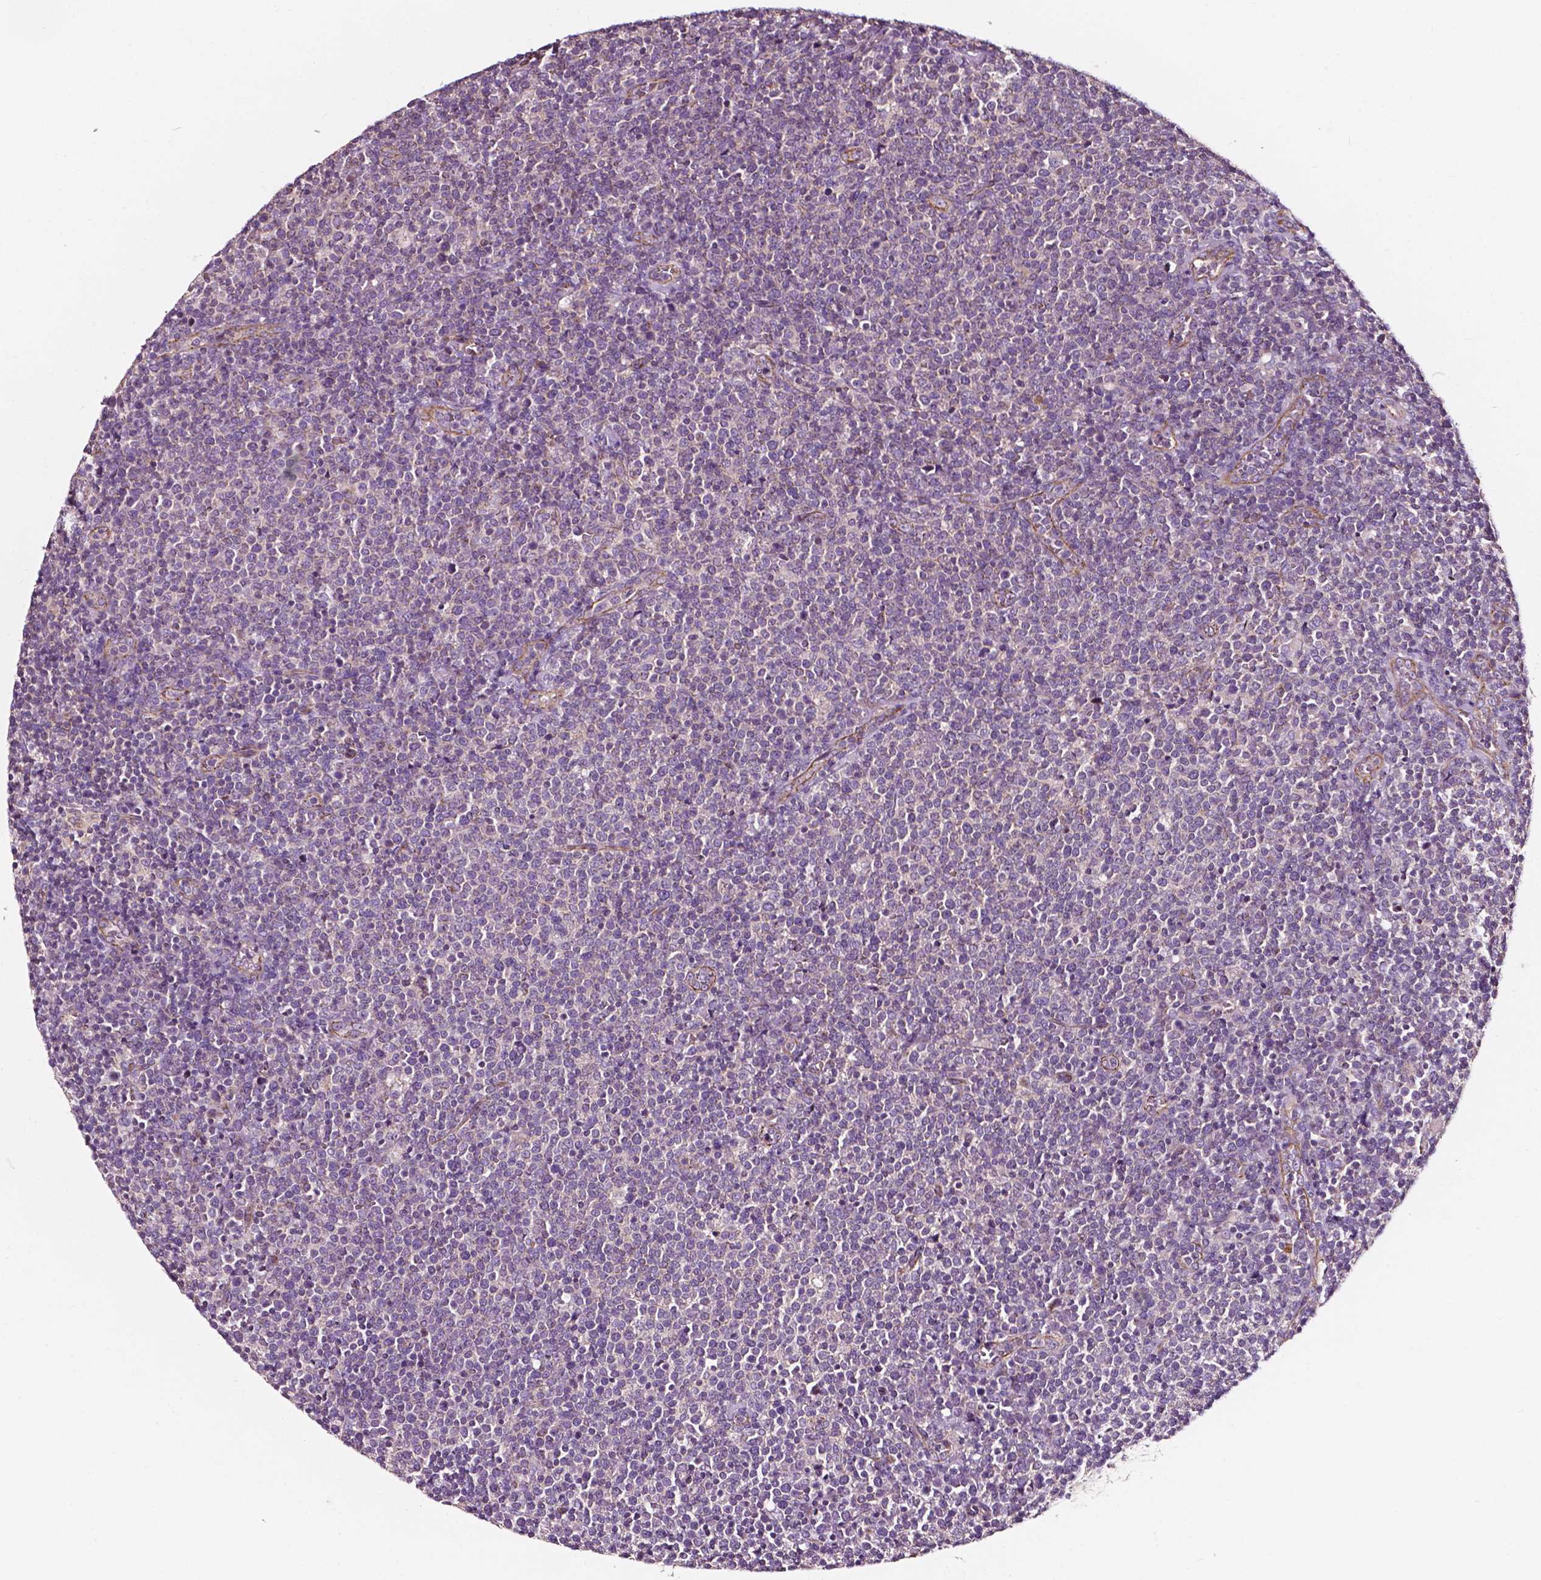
{"staining": {"intensity": "negative", "quantity": "none", "location": "none"}, "tissue": "lymphoma", "cell_type": "Tumor cells", "image_type": "cancer", "snomed": [{"axis": "morphology", "description": "Malignant lymphoma, non-Hodgkin's type, High grade"}, {"axis": "topography", "description": "Lymph node"}], "caption": "This image is of malignant lymphoma, non-Hodgkin's type (high-grade) stained with immunohistochemistry (IHC) to label a protein in brown with the nuclei are counter-stained blue. There is no positivity in tumor cells. (Stains: DAB (3,3'-diaminobenzidine) immunohistochemistry (IHC) with hematoxylin counter stain, Microscopy: brightfield microscopy at high magnification).", "gene": "ATG16L1", "patient": {"sex": "male", "age": 61}}